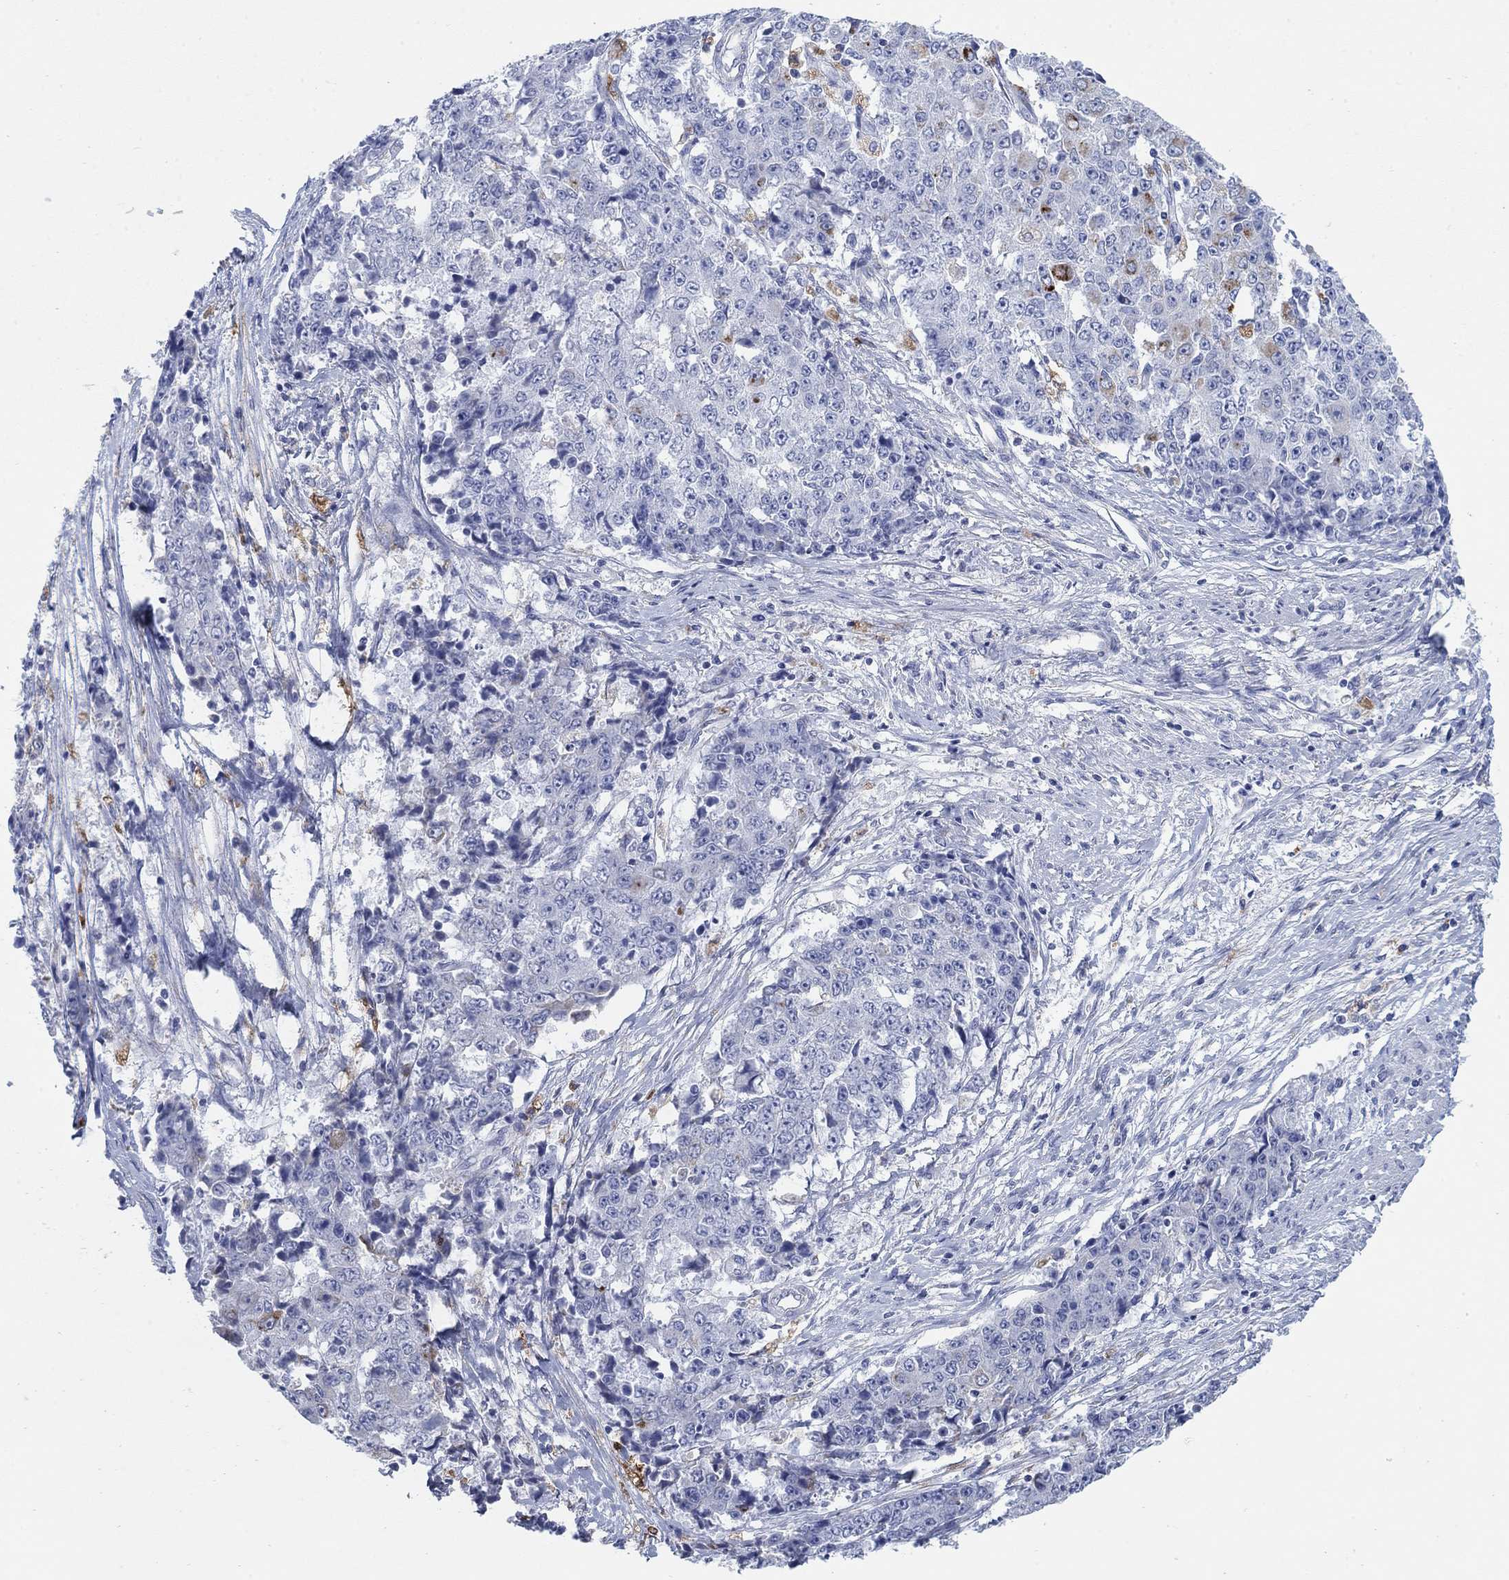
{"staining": {"intensity": "negative", "quantity": "none", "location": "none"}, "tissue": "ovarian cancer", "cell_type": "Tumor cells", "image_type": "cancer", "snomed": [{"axis": "morphology", "description": "Carcinoma, endometroid"}, {"axis": "topography", "description": "Ovary"}], "caption": "Immunohistochemical staining of ovarian endometroid carcinoma reveals no significant positivity in tumor cells.", "gene": "SCCPDH", "patient": {"sex": "female", "age": 42}}